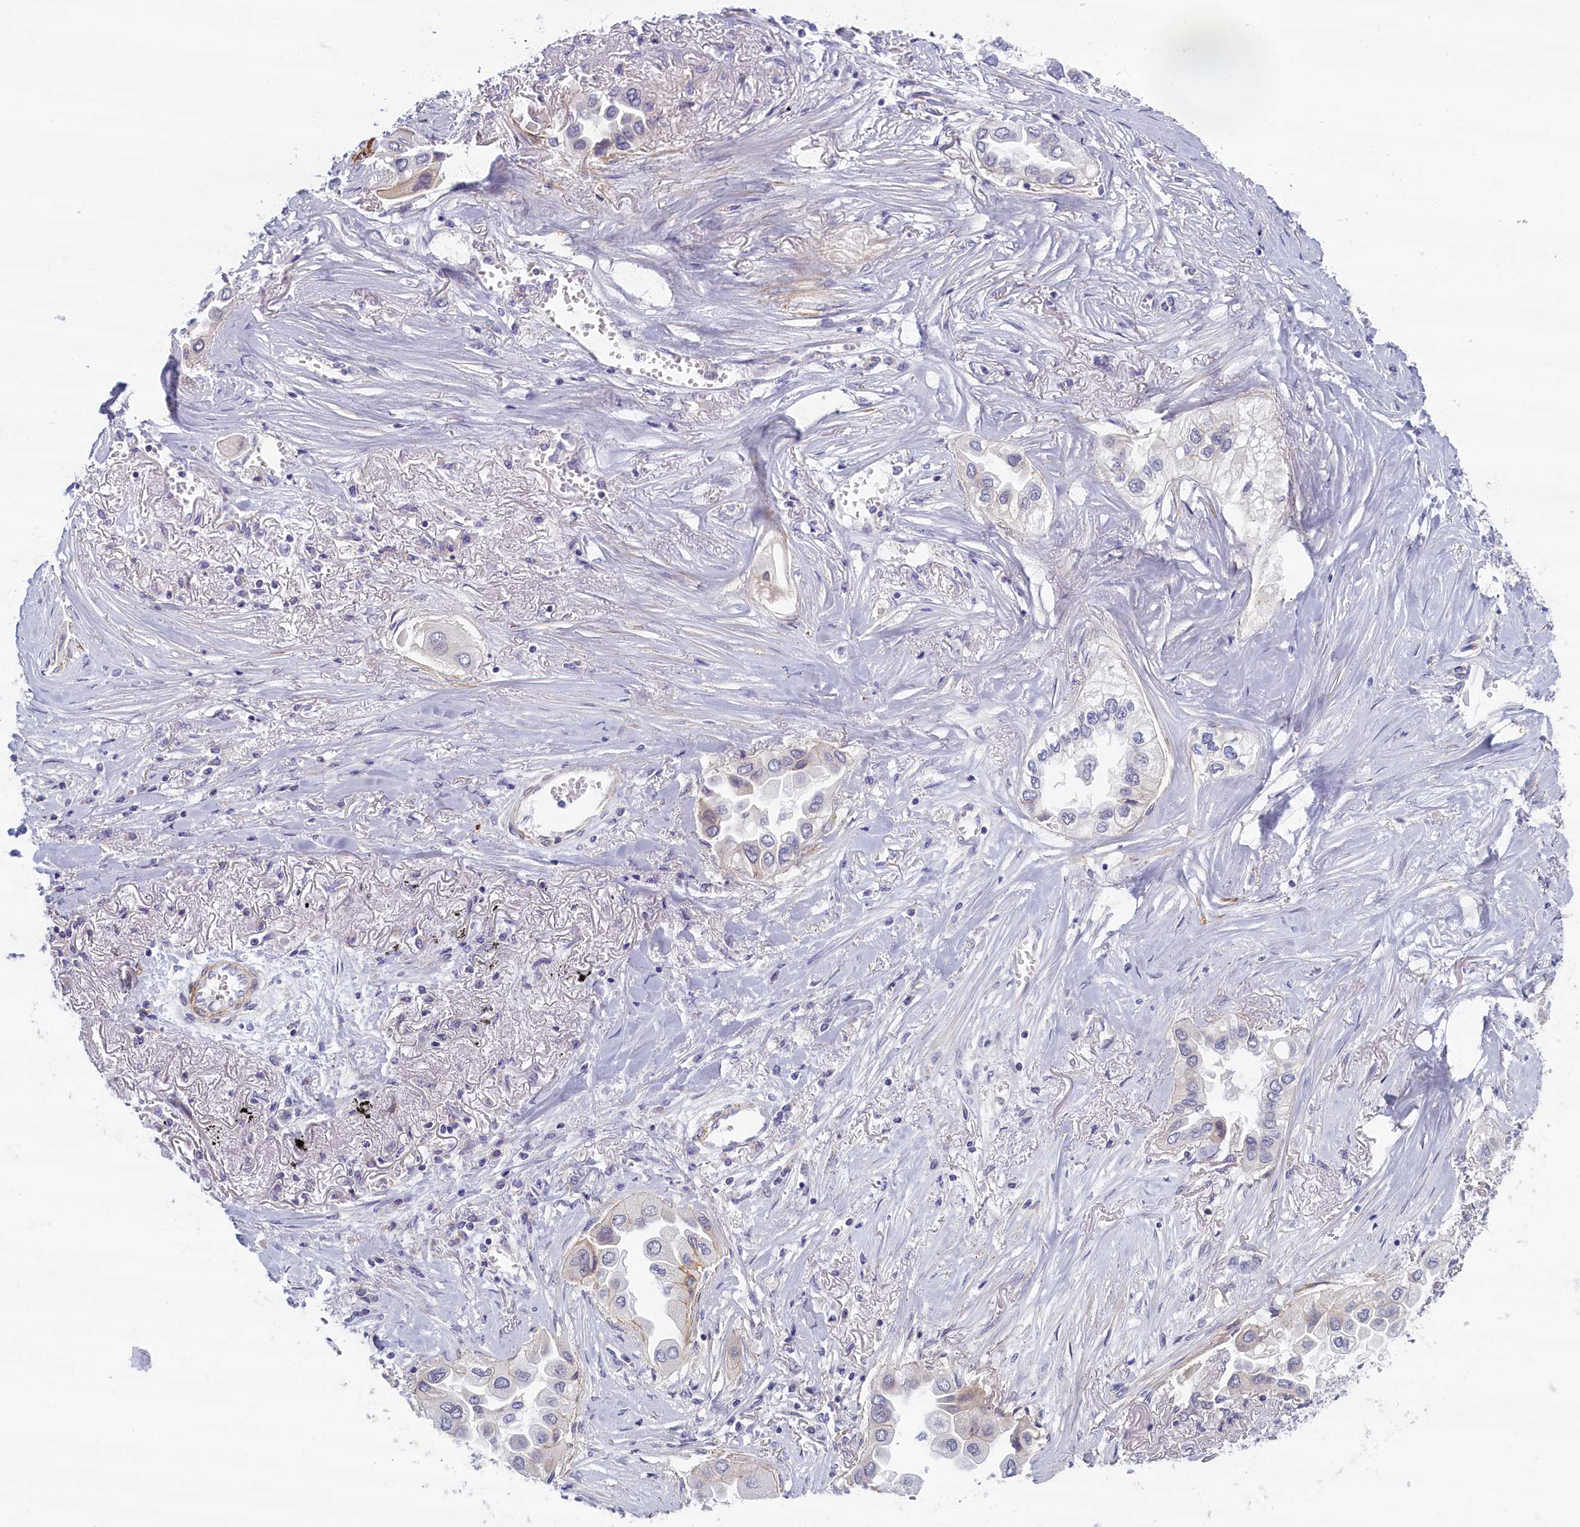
{"staining": {"intensity": "negative", "quantity": "none", "location": "none"}, "tissue": "lung cancer", "cell_type": "Tumor cells", "image_type": "cancer", "snomed": [{"axis": "morphology", "description": "Adenocarcinoma, NOS"}, {"axis": "topography", "description": "Lung"}], "caption": "Lung adenocarcinoma was stained to show a protein in brown. There is no significant expression in tumor cells.", "gene": "TRPM4", "patient": {"sex": "female", "age": 76}}